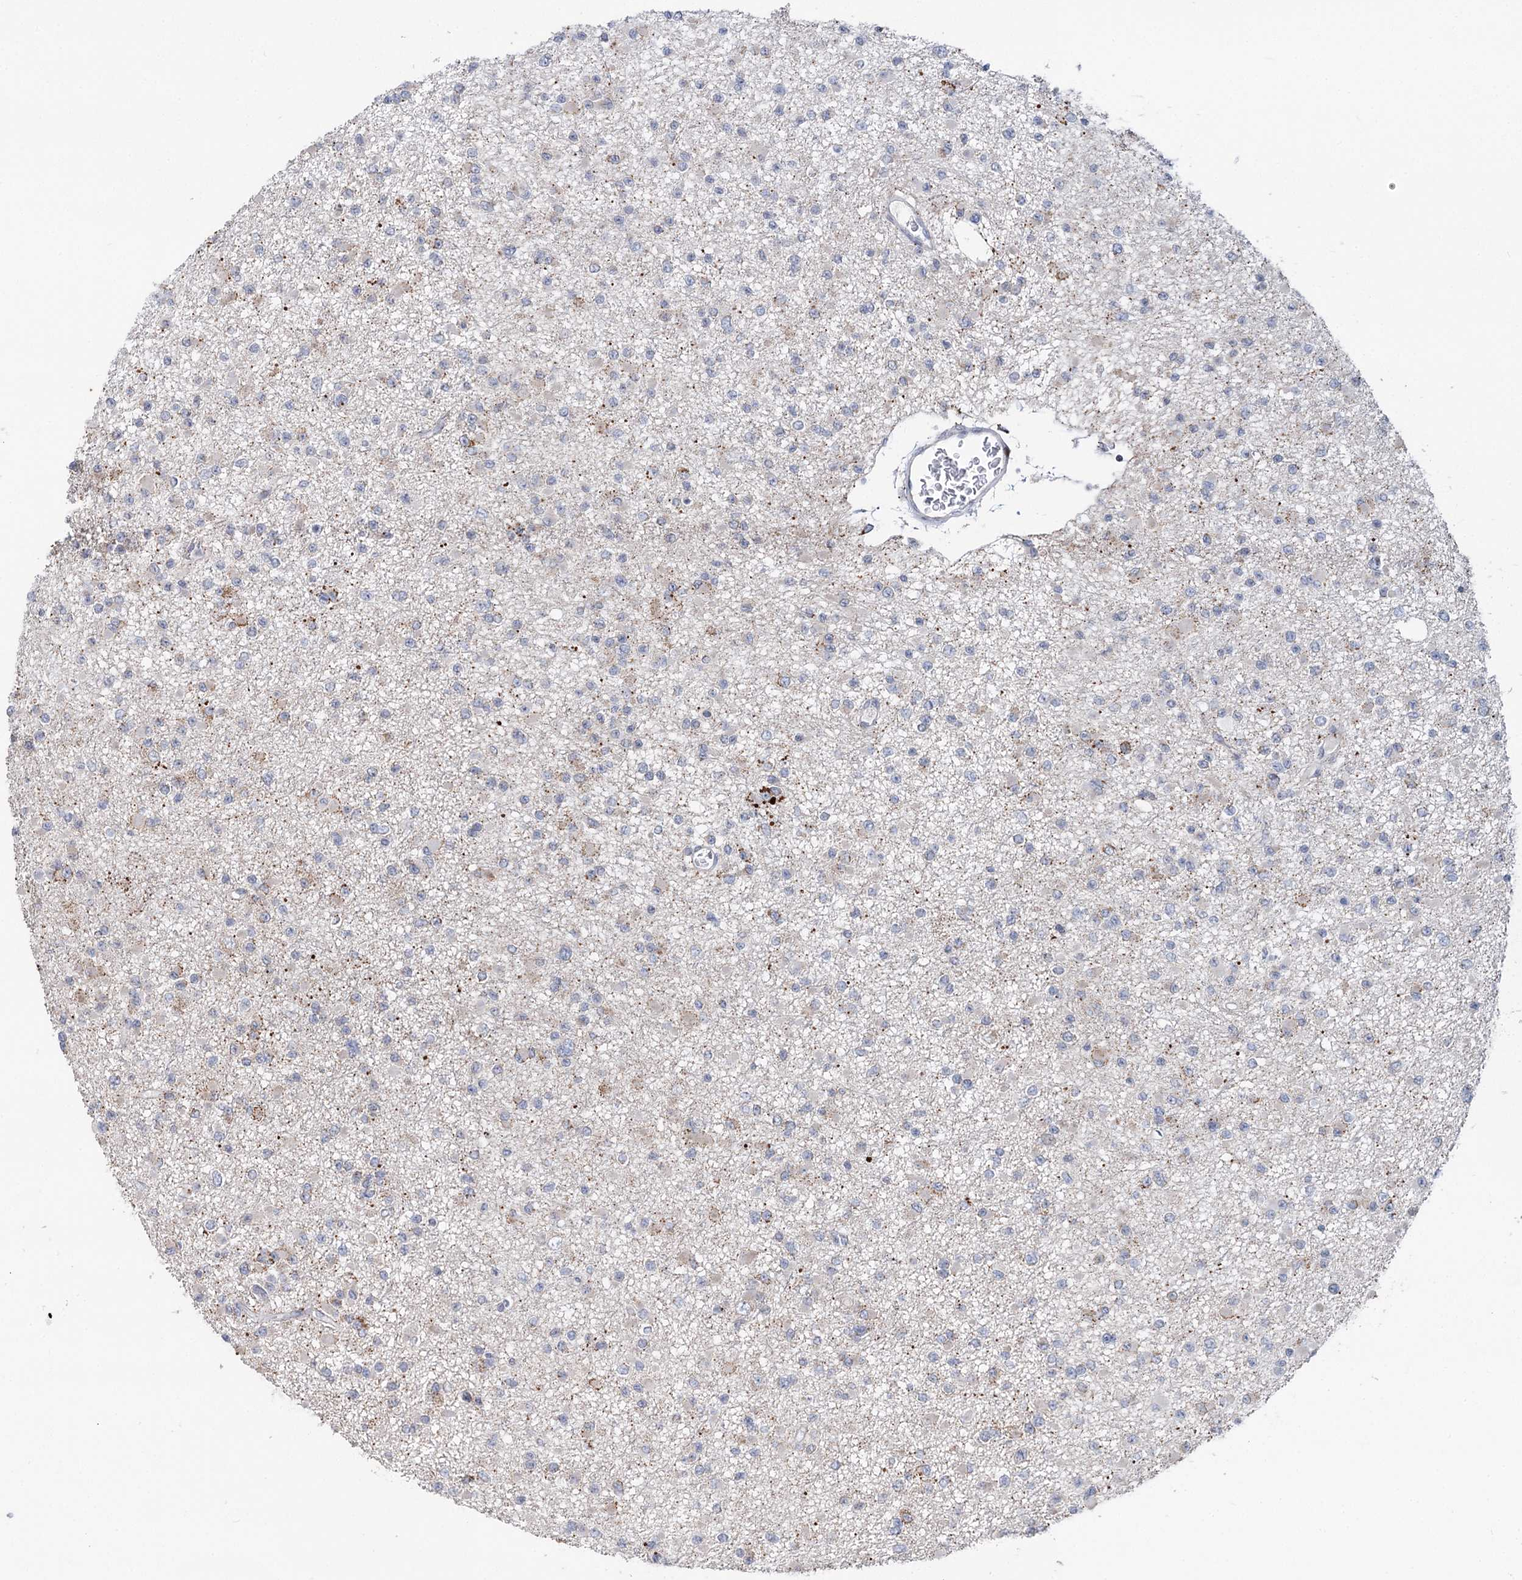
{"staining": {"intensity": "negative", "quantity": "none", "location": "none"}, "tissue": "glioma", "cell_type": "Tumor cells", "image_type": "cancer", "snomed": [{"axis": "morphology", "description": "Glioma, malignant, Low grade"}, {"axis": "topography", "description": "Brain"}], "caption": "Tumor cells are negative for brown protein staining in malignant glioma (low-grade).", "gene": "PTGR1", "patient": {"sex": "female", "age": 22}}